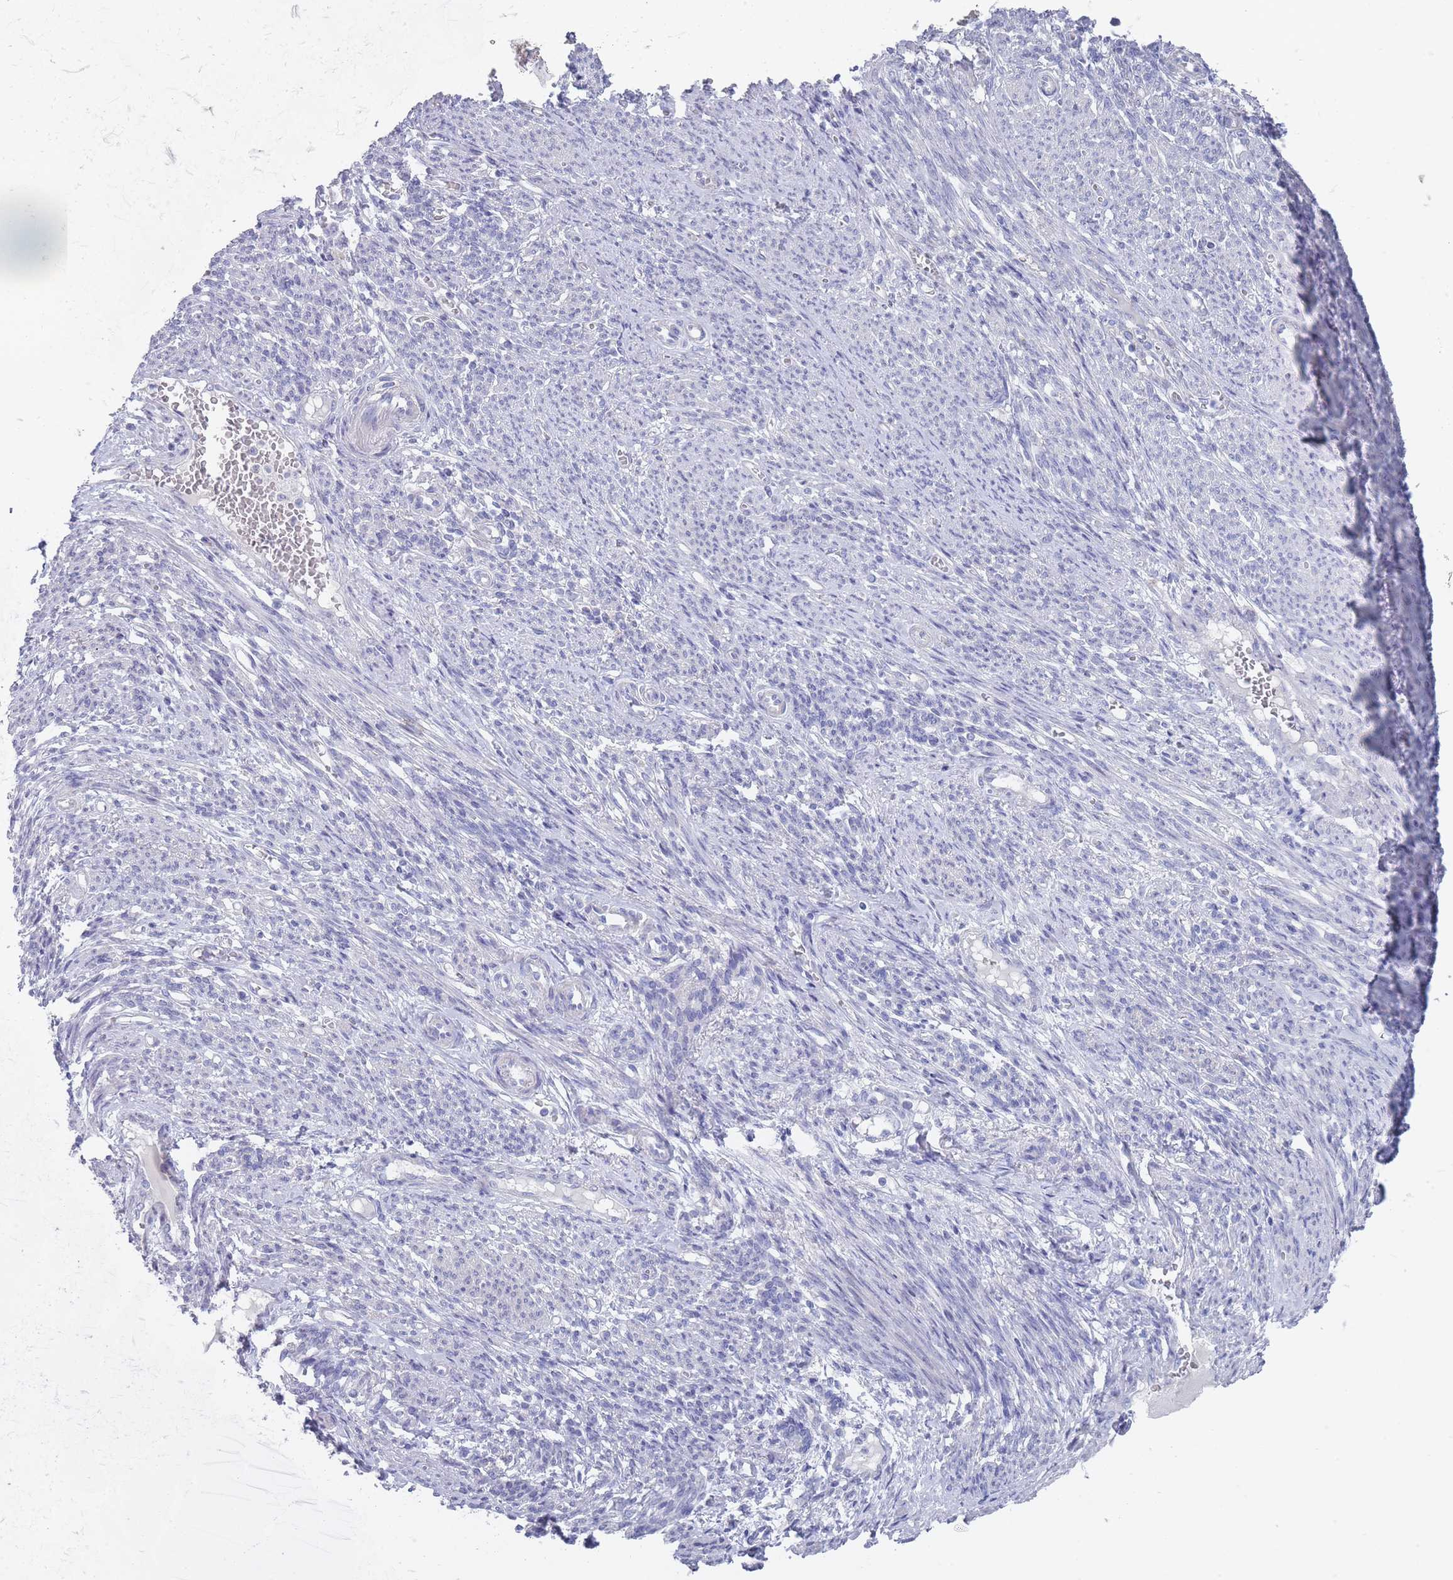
{"staining": {"intensity": "negative", "quantity": "none", "location": "none"}, "tissue": "endometrial cancer", "cell_type": "Tumor cells", "image_type": "cancer", "snomed": [{"axis": "morphology", "description": "Adenocarcinoma, NOS"}, {"axis": "topography", "description": "Endometrium"}], "caption": "Adenocarcinoma (endometrial) was stained to show a protein in brown. There is no significant expression in tumor cells.", "gene": "PIGU", "patient": {"sex": "female", "age": 62}}